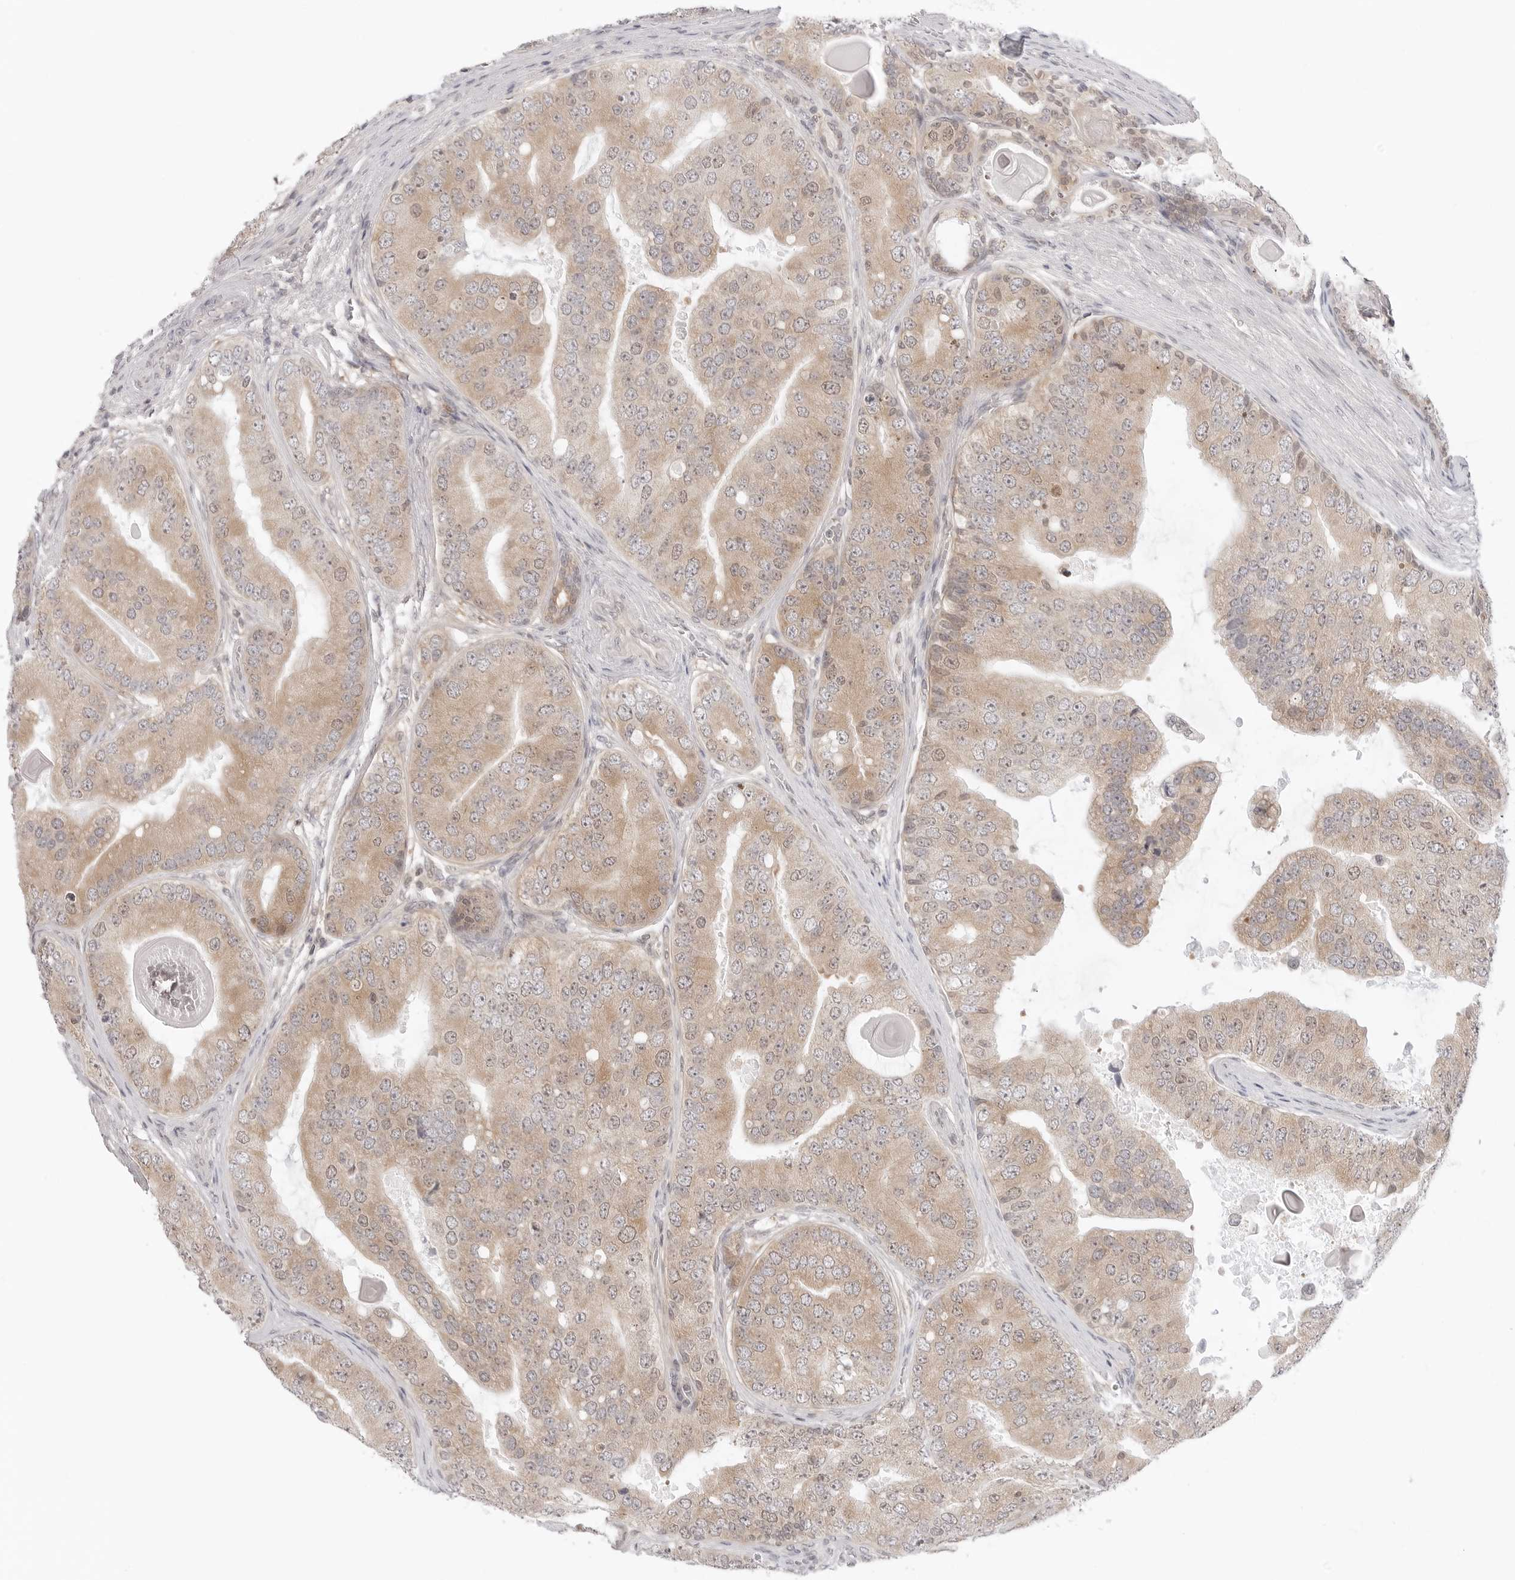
{"staining": {"intensity": "moderate", "quantity": ">75%", "location": "cytoplasmic/membranous"}, "tissue": "prostate cancer", "cell_type": "Tumor cells", "image_type": "cancer", "snomed": [{"axis": "morphology", "description": "Adenocarcinoma, High grade"}, {"axis": "topography", "description": "Prostate"}], "caption": "Prostate adenocarcinoma (high-grade) tissue shows moderate cytoplasmic/membranous expression in approximately >75% of tumor cells", "gene": "NUDC", "patient": {"sex": "male", "age": 70}}